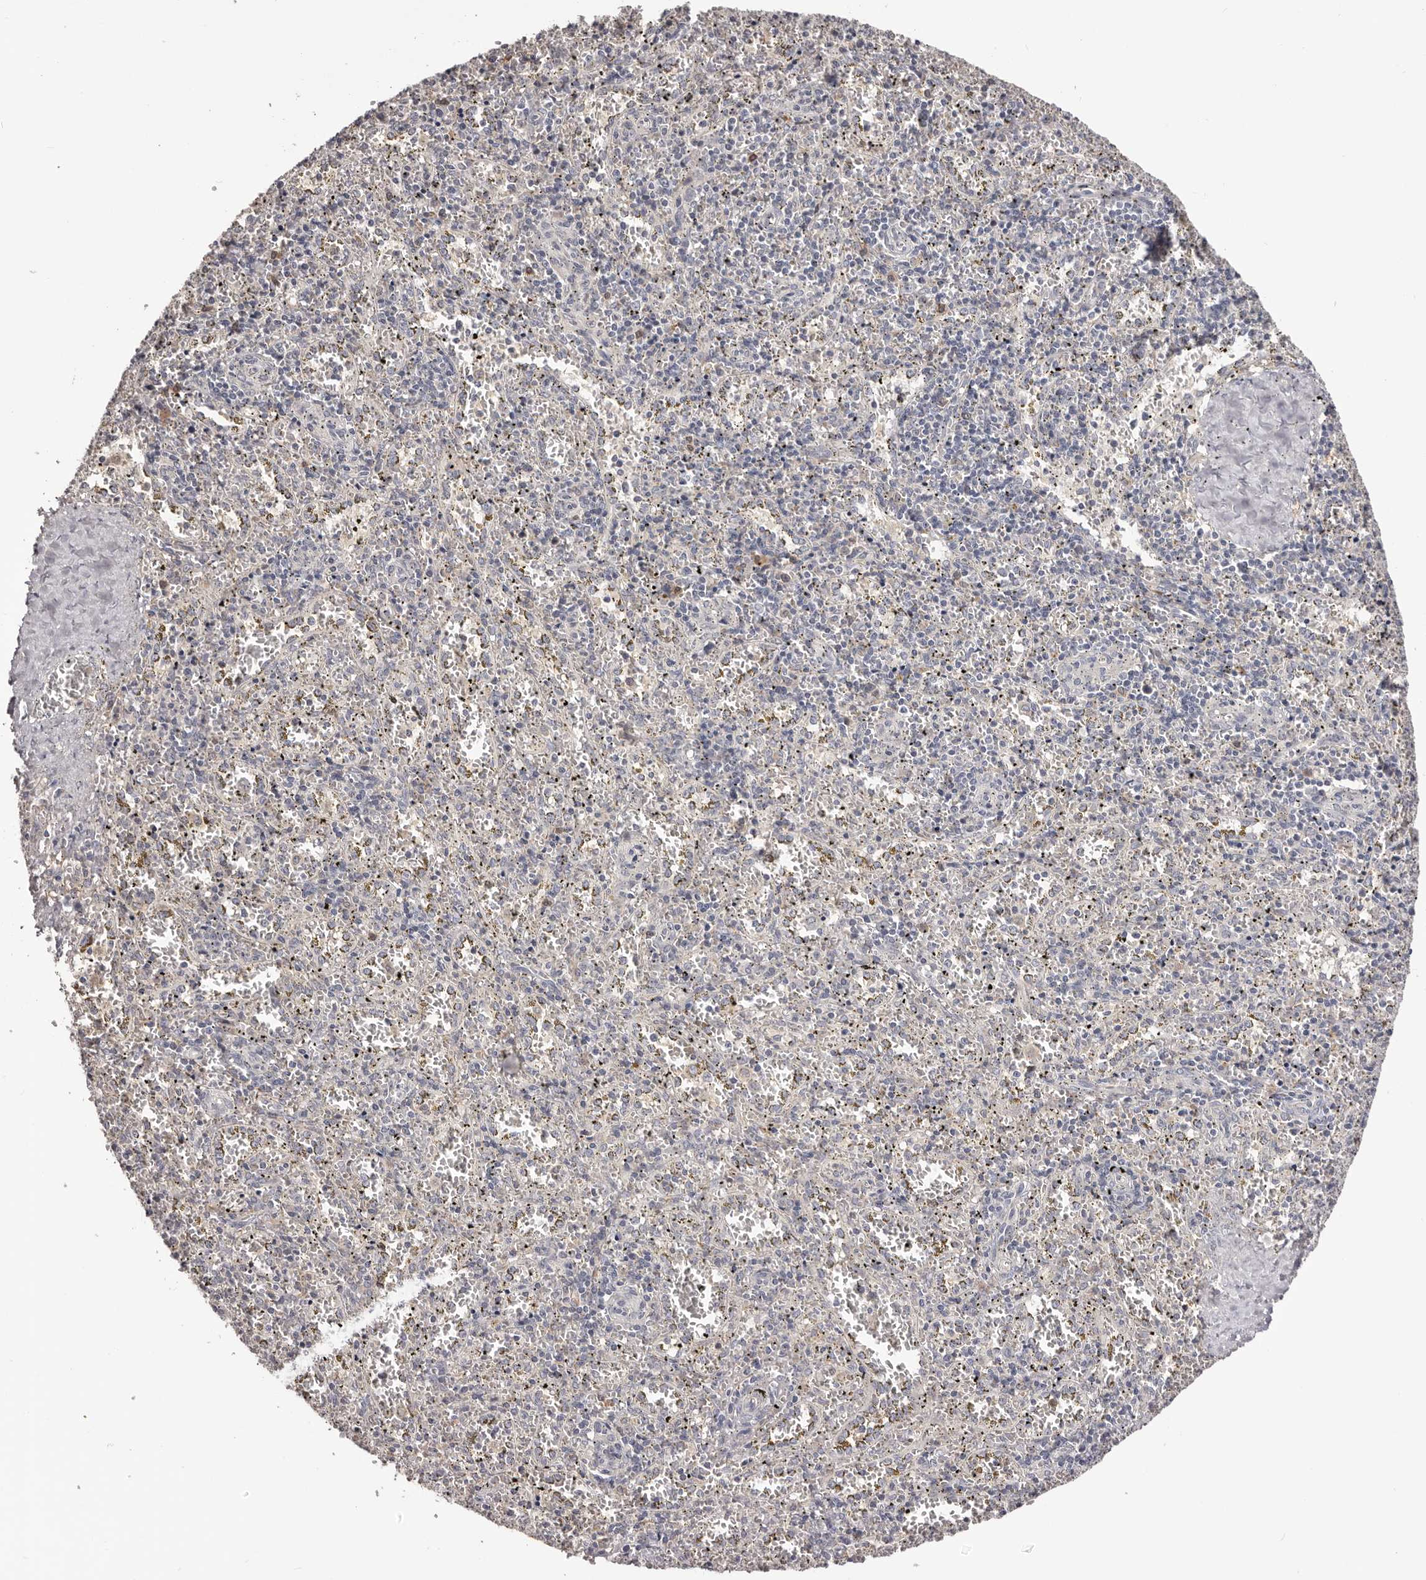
{"staining": {"intensity": "negative", "quantity": "none", "location": "none"}, "tissue": "spleen", "cell_type": "Cells in red pulp", "image_type": "normal", "snomed": [{"axis": "morphology", "description": "Normal tissue, NOS"}, {"axis": "topography", "description": "Spleen"}], "caption": "Photomicrograph shows no protein positivity in cells in red pulp of benign spleen.", "gene": "KCNJ8", "patient": {"sex": "male", "age": 11}}